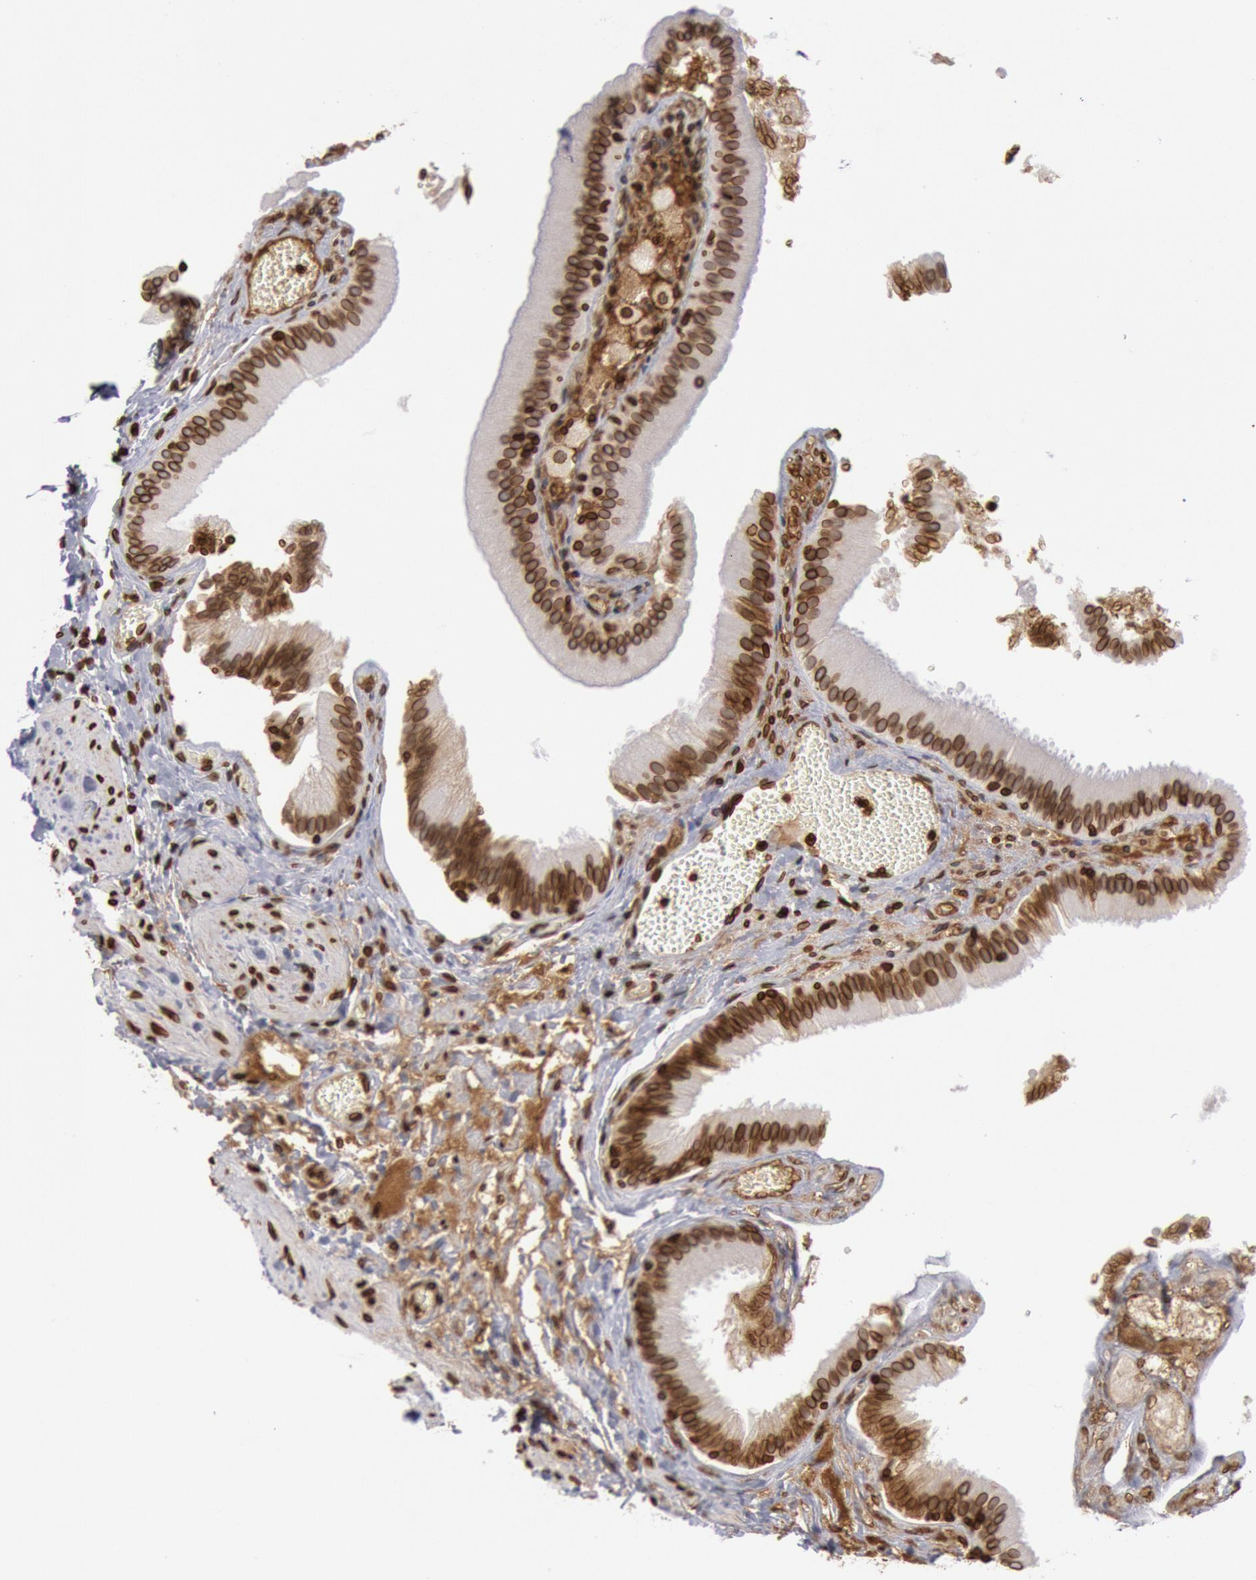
{"staining": {"intensity": "strong", "quantity": ">75%", "location": "nuclear"}, "tissue": "gallbladder", "cell_type": "Glandular cells", "image_type": "normal", "snomed": [{"axis": "morphology", "description": "Normal tissue, NOS"}, {"axis": "topography", "description": "Gallbladder"}], "caption": "Immunohistochemical staining of benign gallbladder exhibits high levels of strong nuclear staining in approximately >75% of glandular cells.", "gene": "SUN2", "patient": {"sex": "female", "age": 24}}